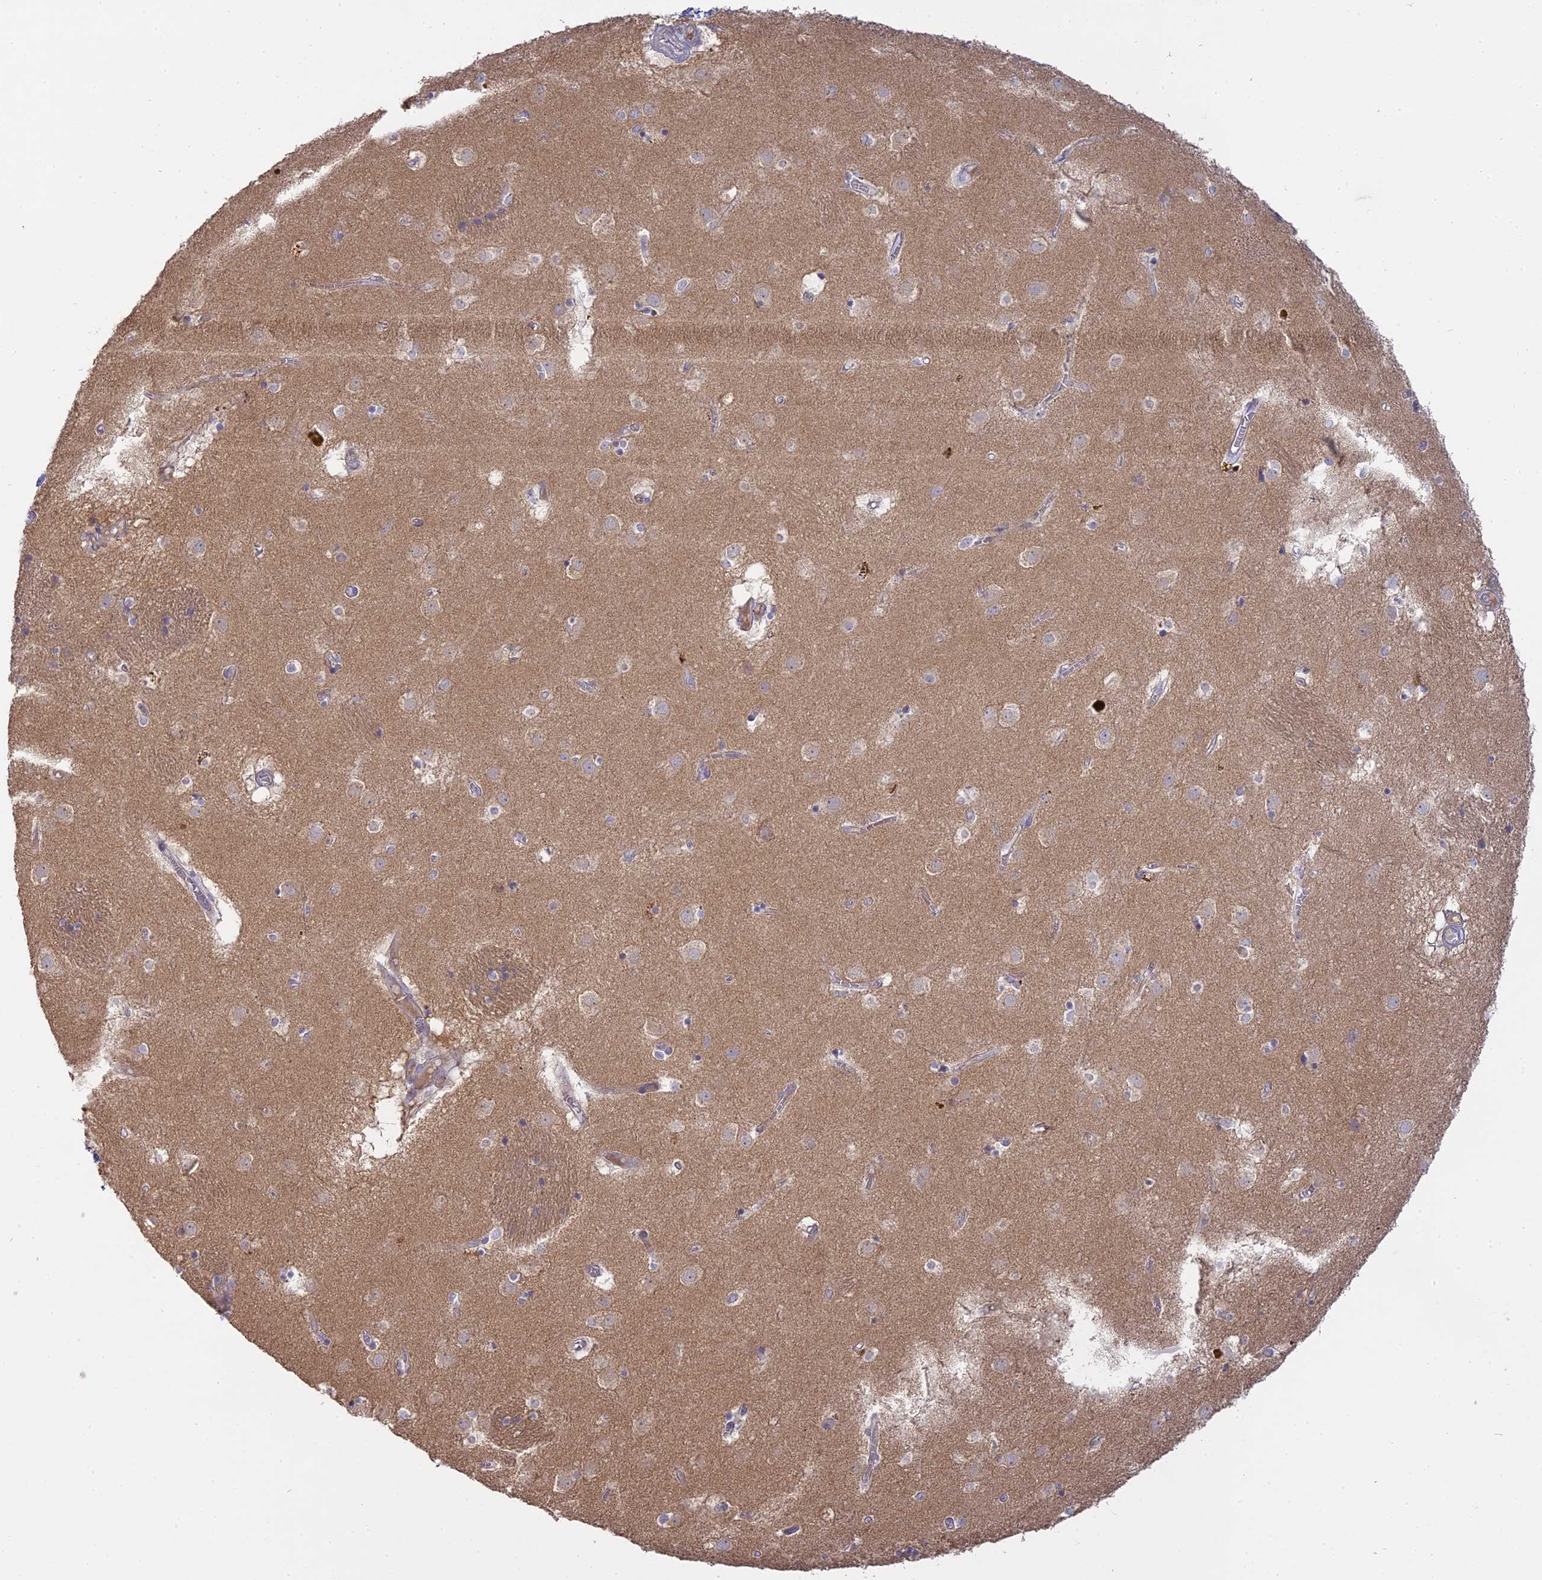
{"staining": {"intensity": "negative", "quantity": "none", "location": "none"}, "tissue": "caudate", "cell_type": "Glial cells", "image_type": "normal", "snomed": [{"axis": "morphology", "description": "Normal tissue, NOS"}, {"axis": "topography", "description": "Lateral ventricle wall"}], "caption": "Immunohistochemistry (IHC) image of normal caudate: human caudate stained with DAB (3,3'-diaminobenzidine) displays no significant protein staining in glial cells.", "gene": "SFT2D2", "patient": {"sex": "male", "age": 70}}